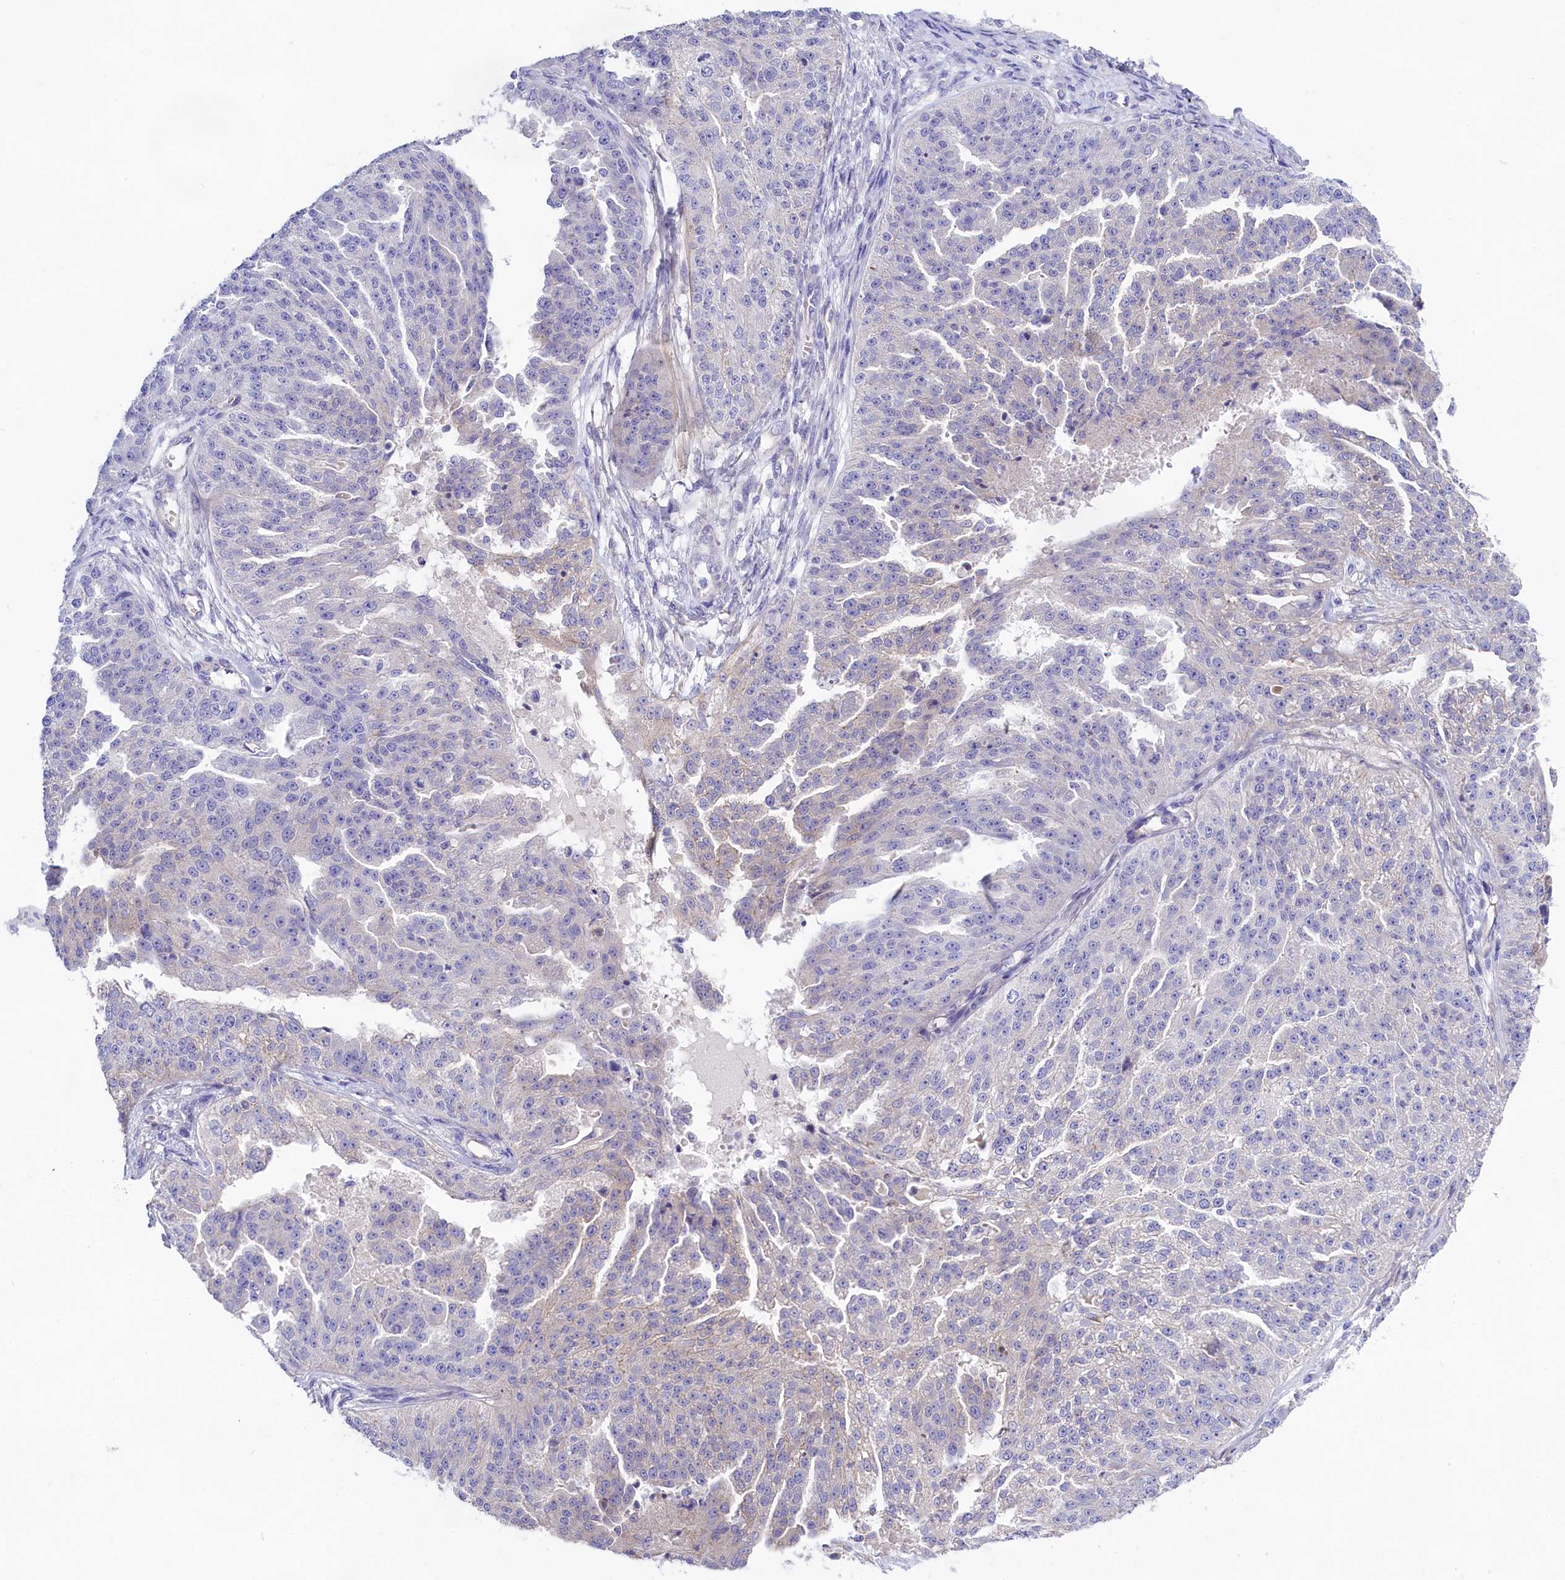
{"staining": {"intensity": "weak", "quantity": "<25%", "location": "cytoplasmic/membranous"}, "tissue": "ovarian cancer", "cell_type": "Tumor cells", "image_type": "cancer", "snomed": [{"axis": "morphology", "description": "Cystadenocarcinoma, serous, NOS"}, {"axis": "topography", "description": "Ovary"}], "caption": "The immunohistochemistry image has no significant staining in tumor cells of ovarian serous cystadenocarcinoma tissue.", "gene": "PPP1R13L", "patient": {"sex": "female", "age": 58}}